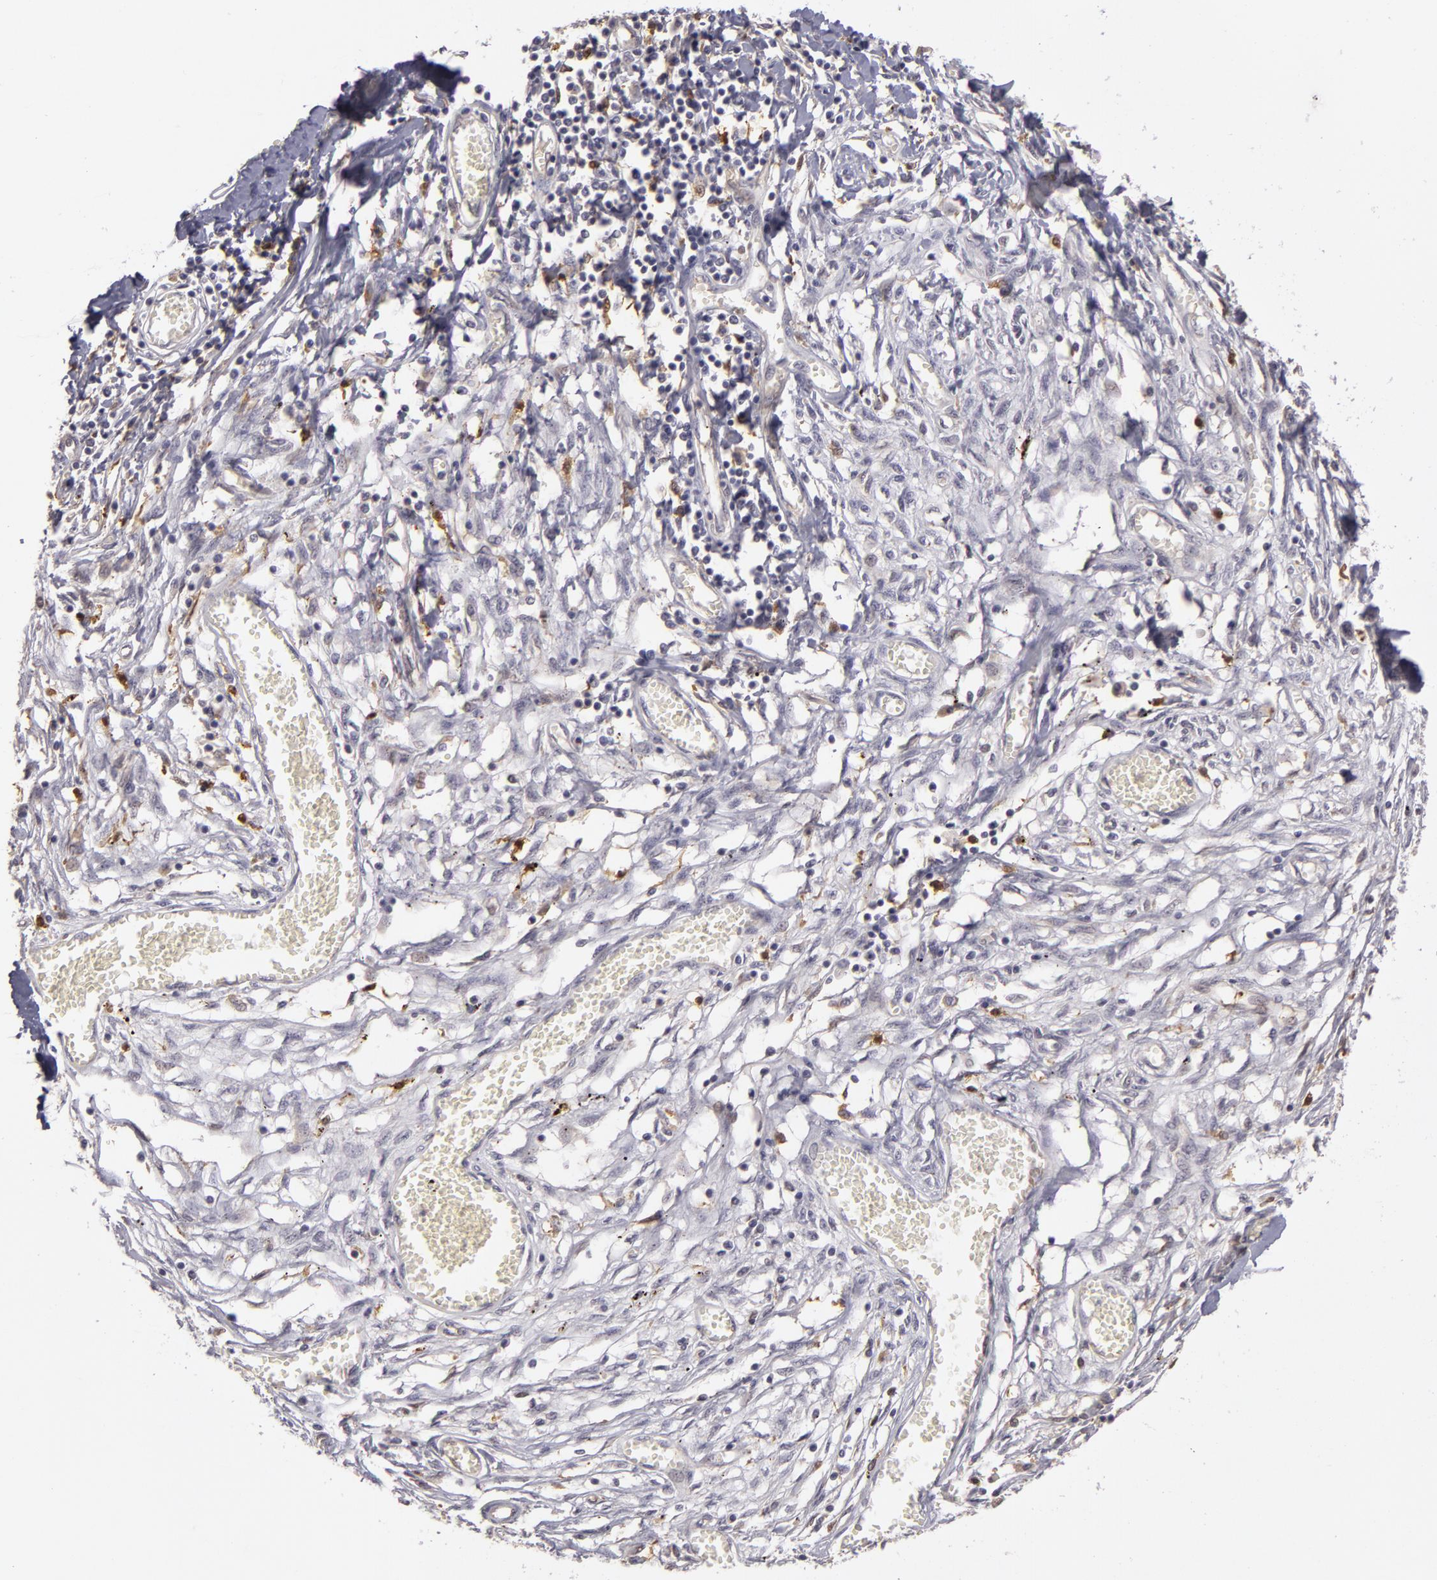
{"staining": {"intensity": "negative", "quantity": "none", "location": "none"}, "tissue": "adipose tissue", "cell_type": "Adipocytes", "image_type": "normal", "snomed": [{"axis": "morphology", "description": "Normal tissue, NOS"}, {"axis": "morphology", "description": "Sarcoma, NOS"}, {"axis": "topography", "description": "Skin"}, {"axis": "topography", "description": "Soft tissue"}], "caption": "High power microscopy micrograph of an IHC histopathology image of normal adipose tissue, revealing no significant staining in adipocytes.", "gene": "ZNF229", "patient": {"sex": "female", "age": 51}}